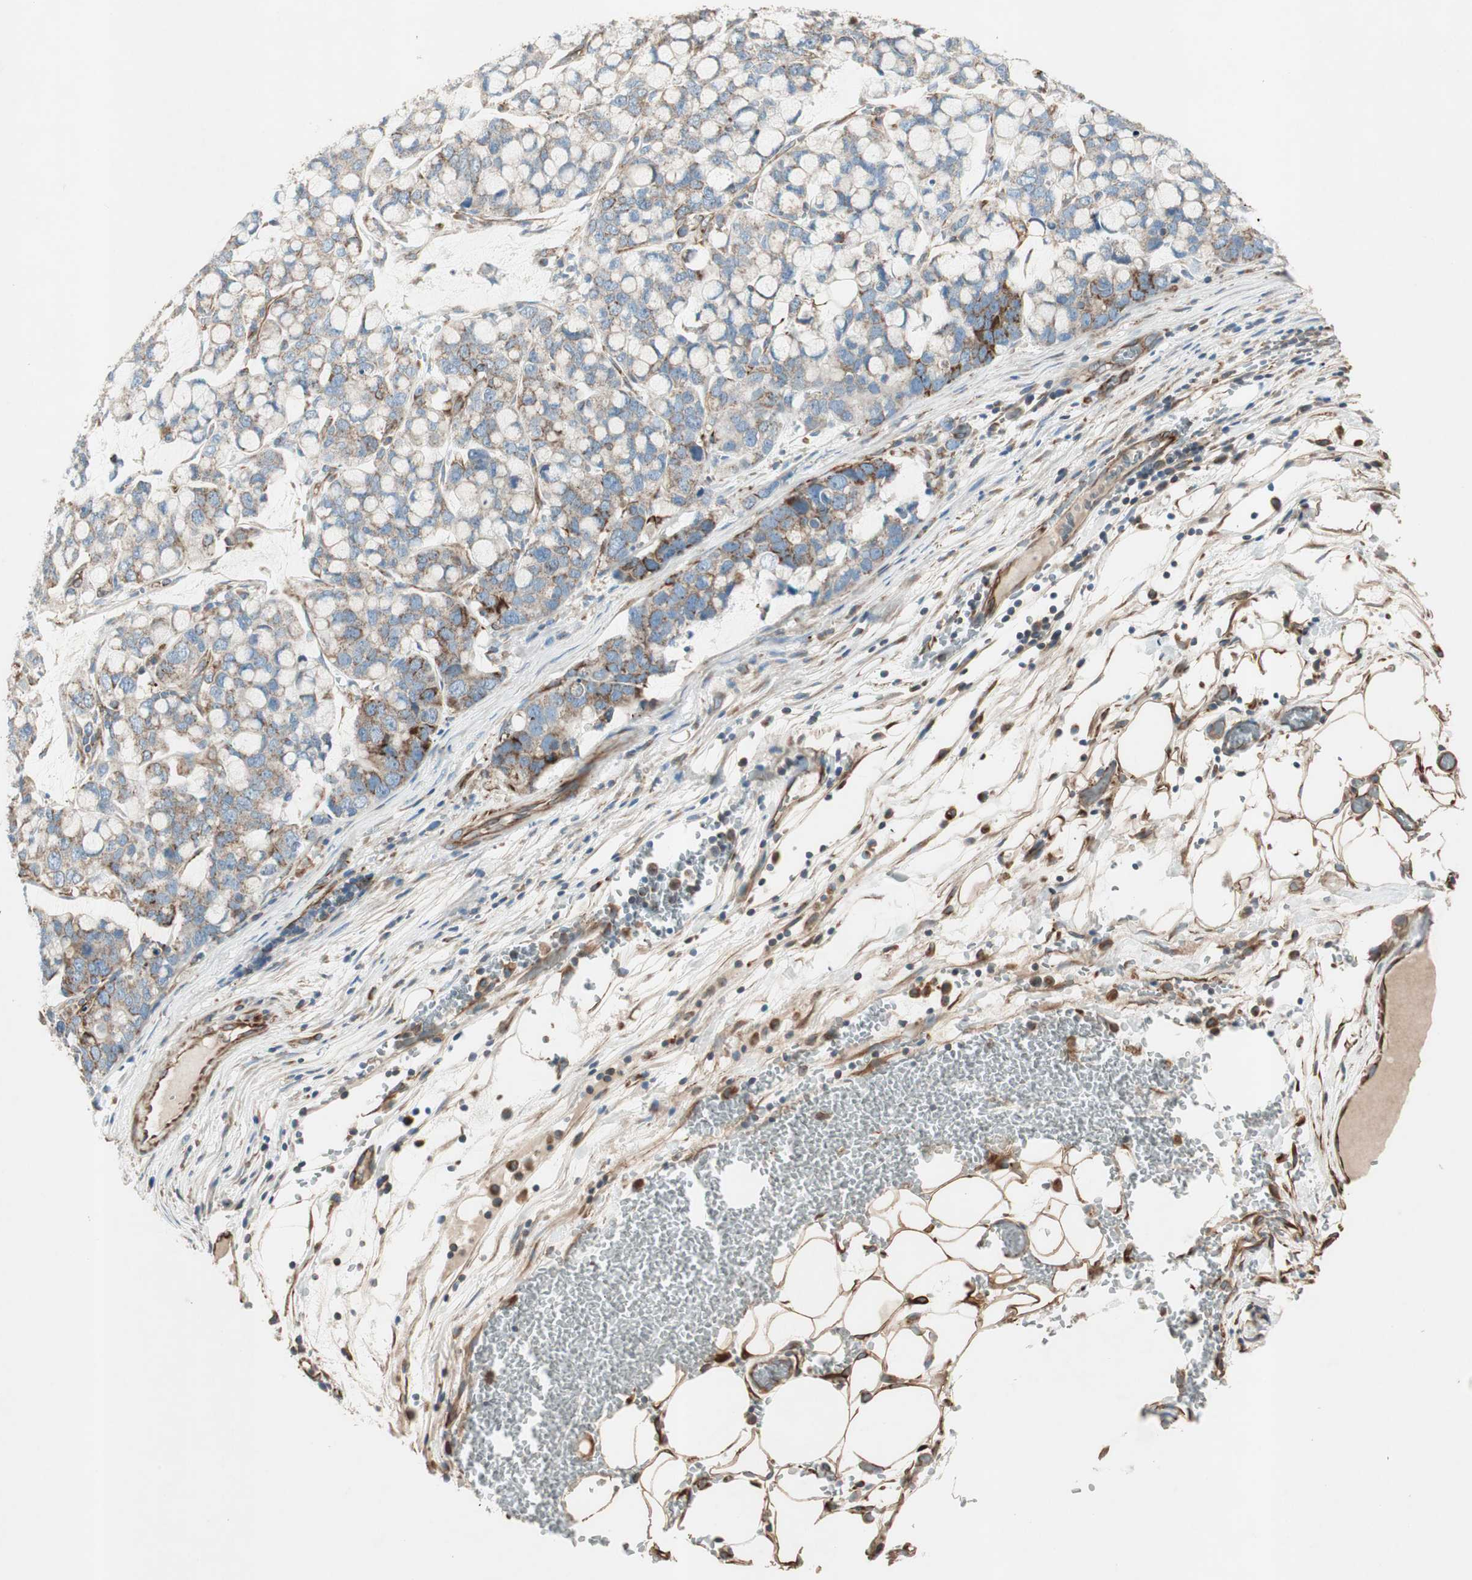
{"staining": {"intensity": "moderate", "quantity": "25%-75%", "location": "cytoplasmic/membranous"}, "tissue": "stomach cancer", "cell_type": "Tumor cells", "image_type": "cancer", "snomed": [{"axis": "morphology", "description": "Adenocarcinoma, NOS"}, {"axis": "topography", "description": "Stomach, lower"}], "caption": "The histopathology image reveals immunohistochemical staining of stomach cancer. There is moderate cytoplasmic/membranous positivity is identified in about 25%-75% of tumor cells. (DAB IHC with brightfield microscopy, high magnification).", "gene": "SRCIN1", "patient": {"sex": "male", "age": 84}}